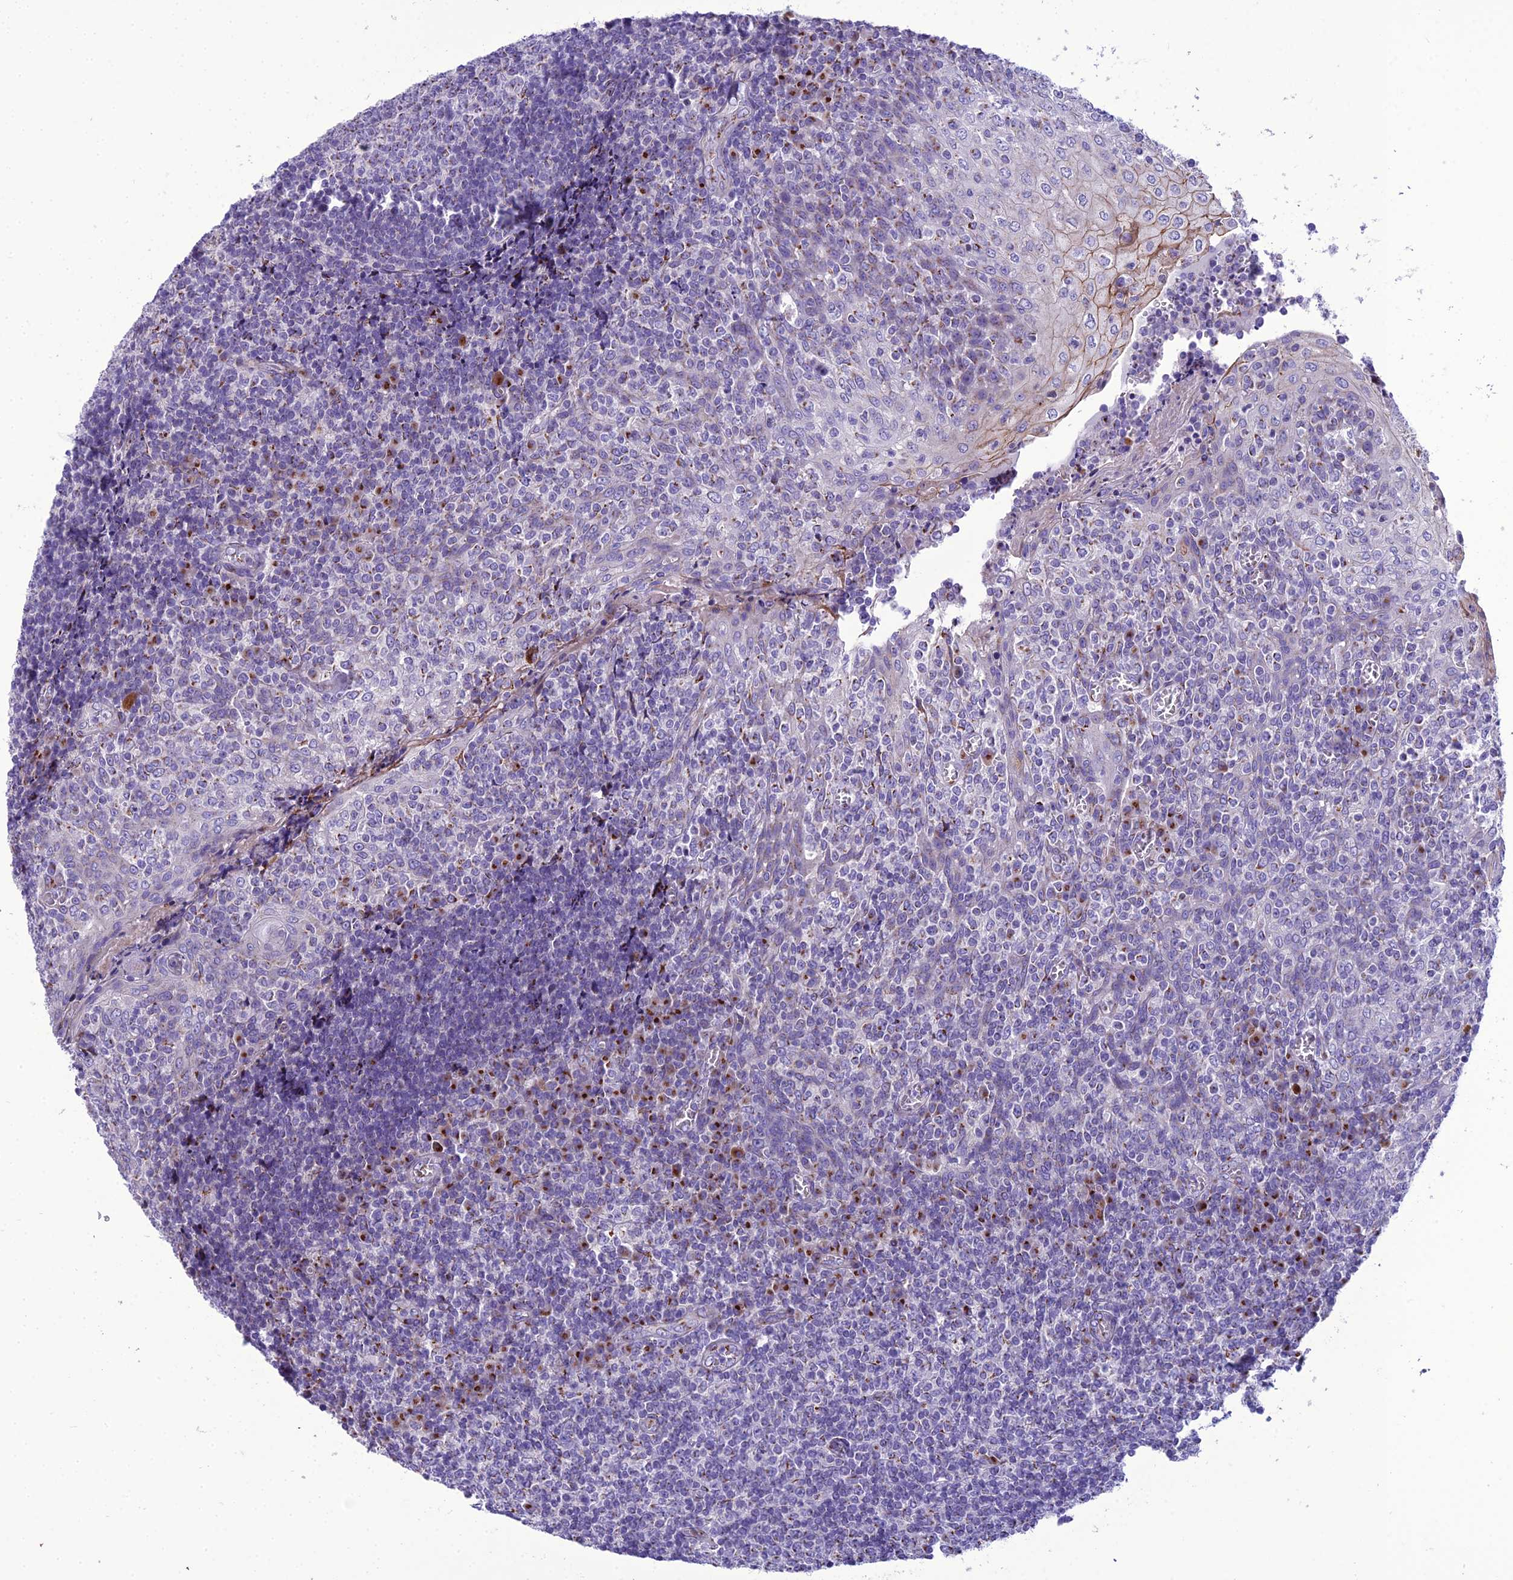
{"staining": {"intensity": "moderate", "quantity": ">75%", "location": "nuclear"}, "tissue": "tonsil", "cell_type": "Germinal center cells", "image_type": "normal", "snomed": [{"axis": "morphology", "description": "Normal tissue, NOS"}, {"axis": "topography", "description": "Tonsil"}], "caption": "This is a photomicrograph of IHC staining of benign tonsil, which shows moderate positivity in the nuclear of germinal center cells.", "gene": "GOLM2", "patient": {"sex": "female", "age": 19}}